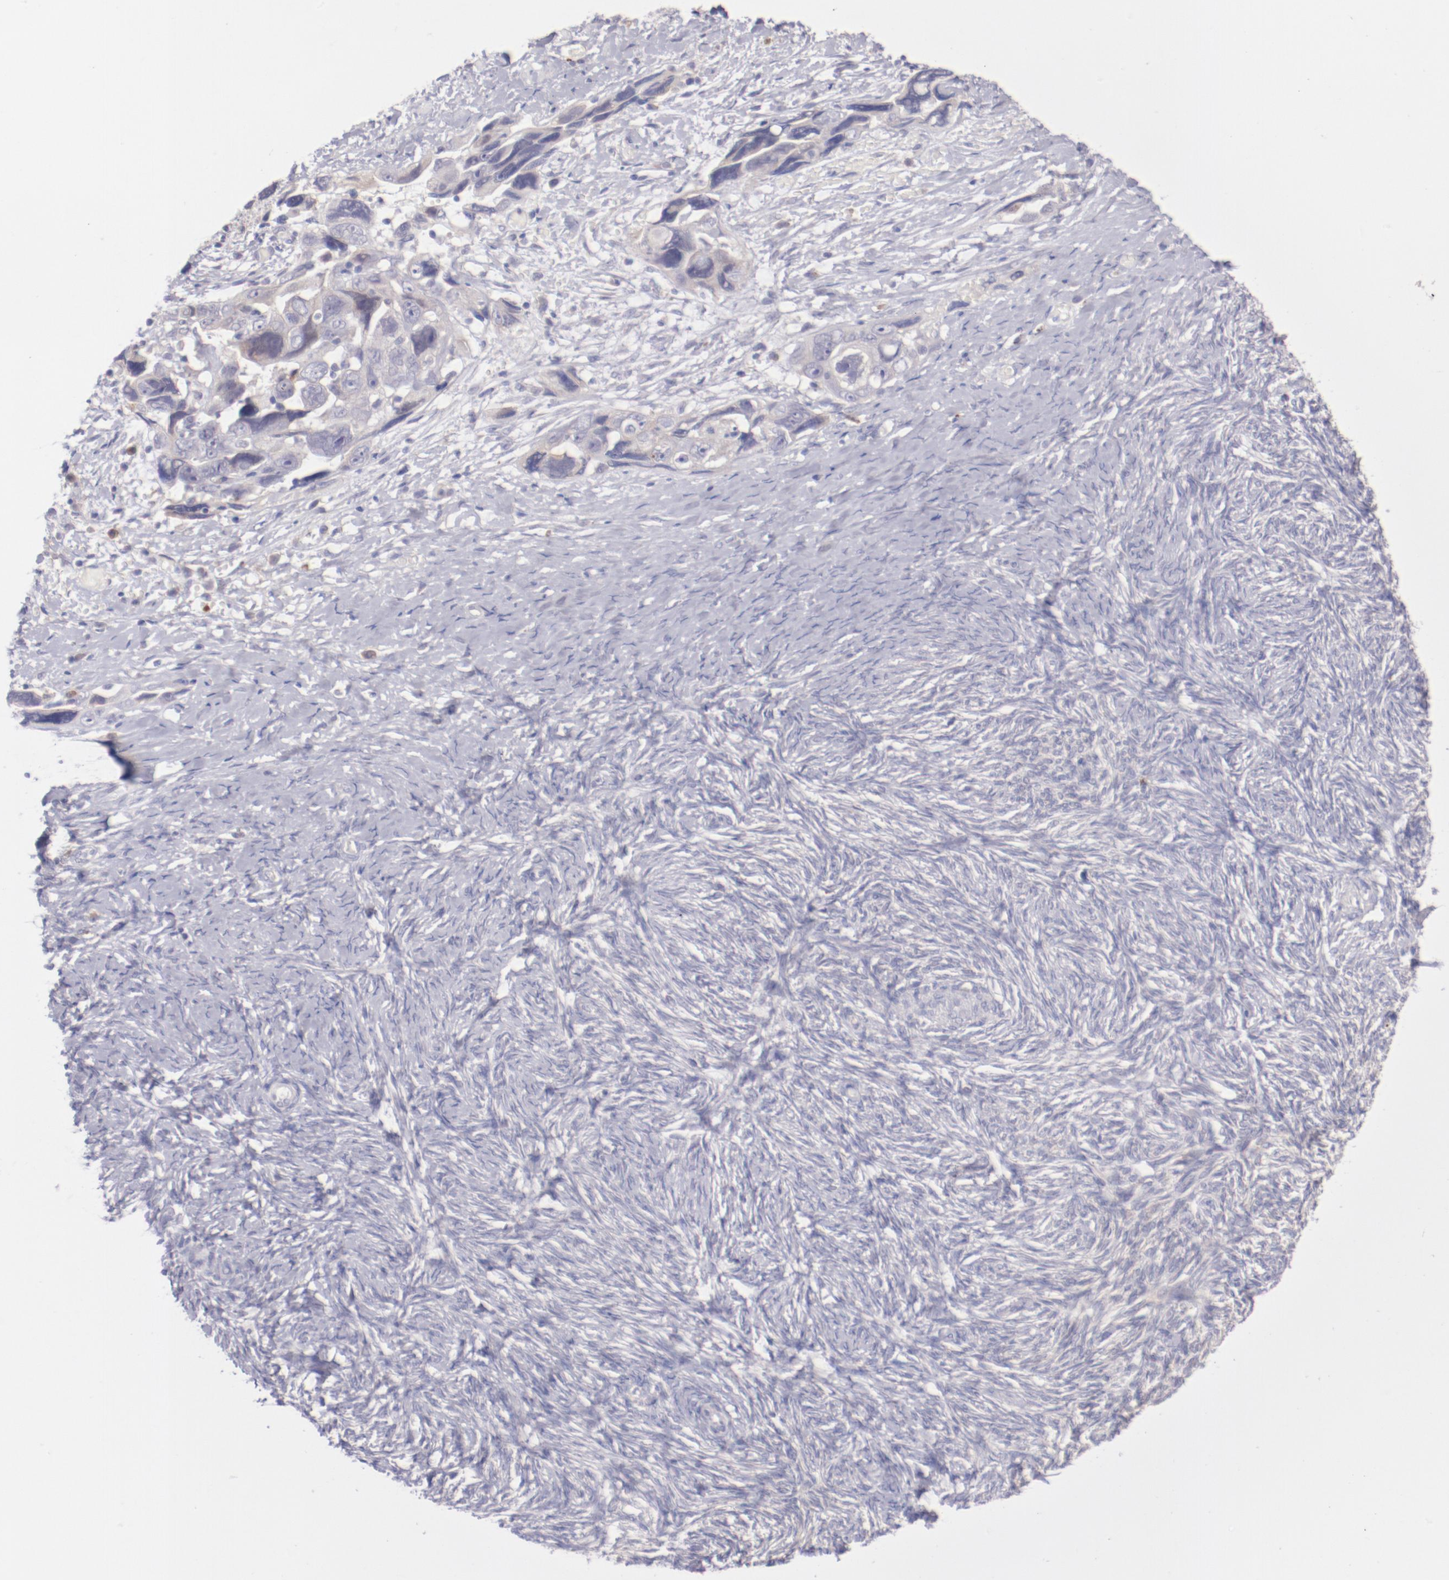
{"staining": {"intensity": "negative", "quantity": "none", "location": "none"}, "tissue": "ovarian cancer", "cell_type": "Tumor cells", "image_type": "cancer", "snomed": [{"axis": "morphology", "description": "Normal tissue, NOS"}, {"axis": "morphology", "description": "Cystadenocarcinoma, serous, NOS"}, {"axis": "topography", "description": "Ovary"}], "caption": "Immunohistochemistry (IHC) photomicrograph of neoplastic tissue: human serous cystadenocarcinoma (ovarian) stained with DAB (3,3'-diaminobenzidine) demonstrates no significant protein staining in tumor cells.", "gene": "TRAF3", "patient": {"sex": "female", "age": 62}}